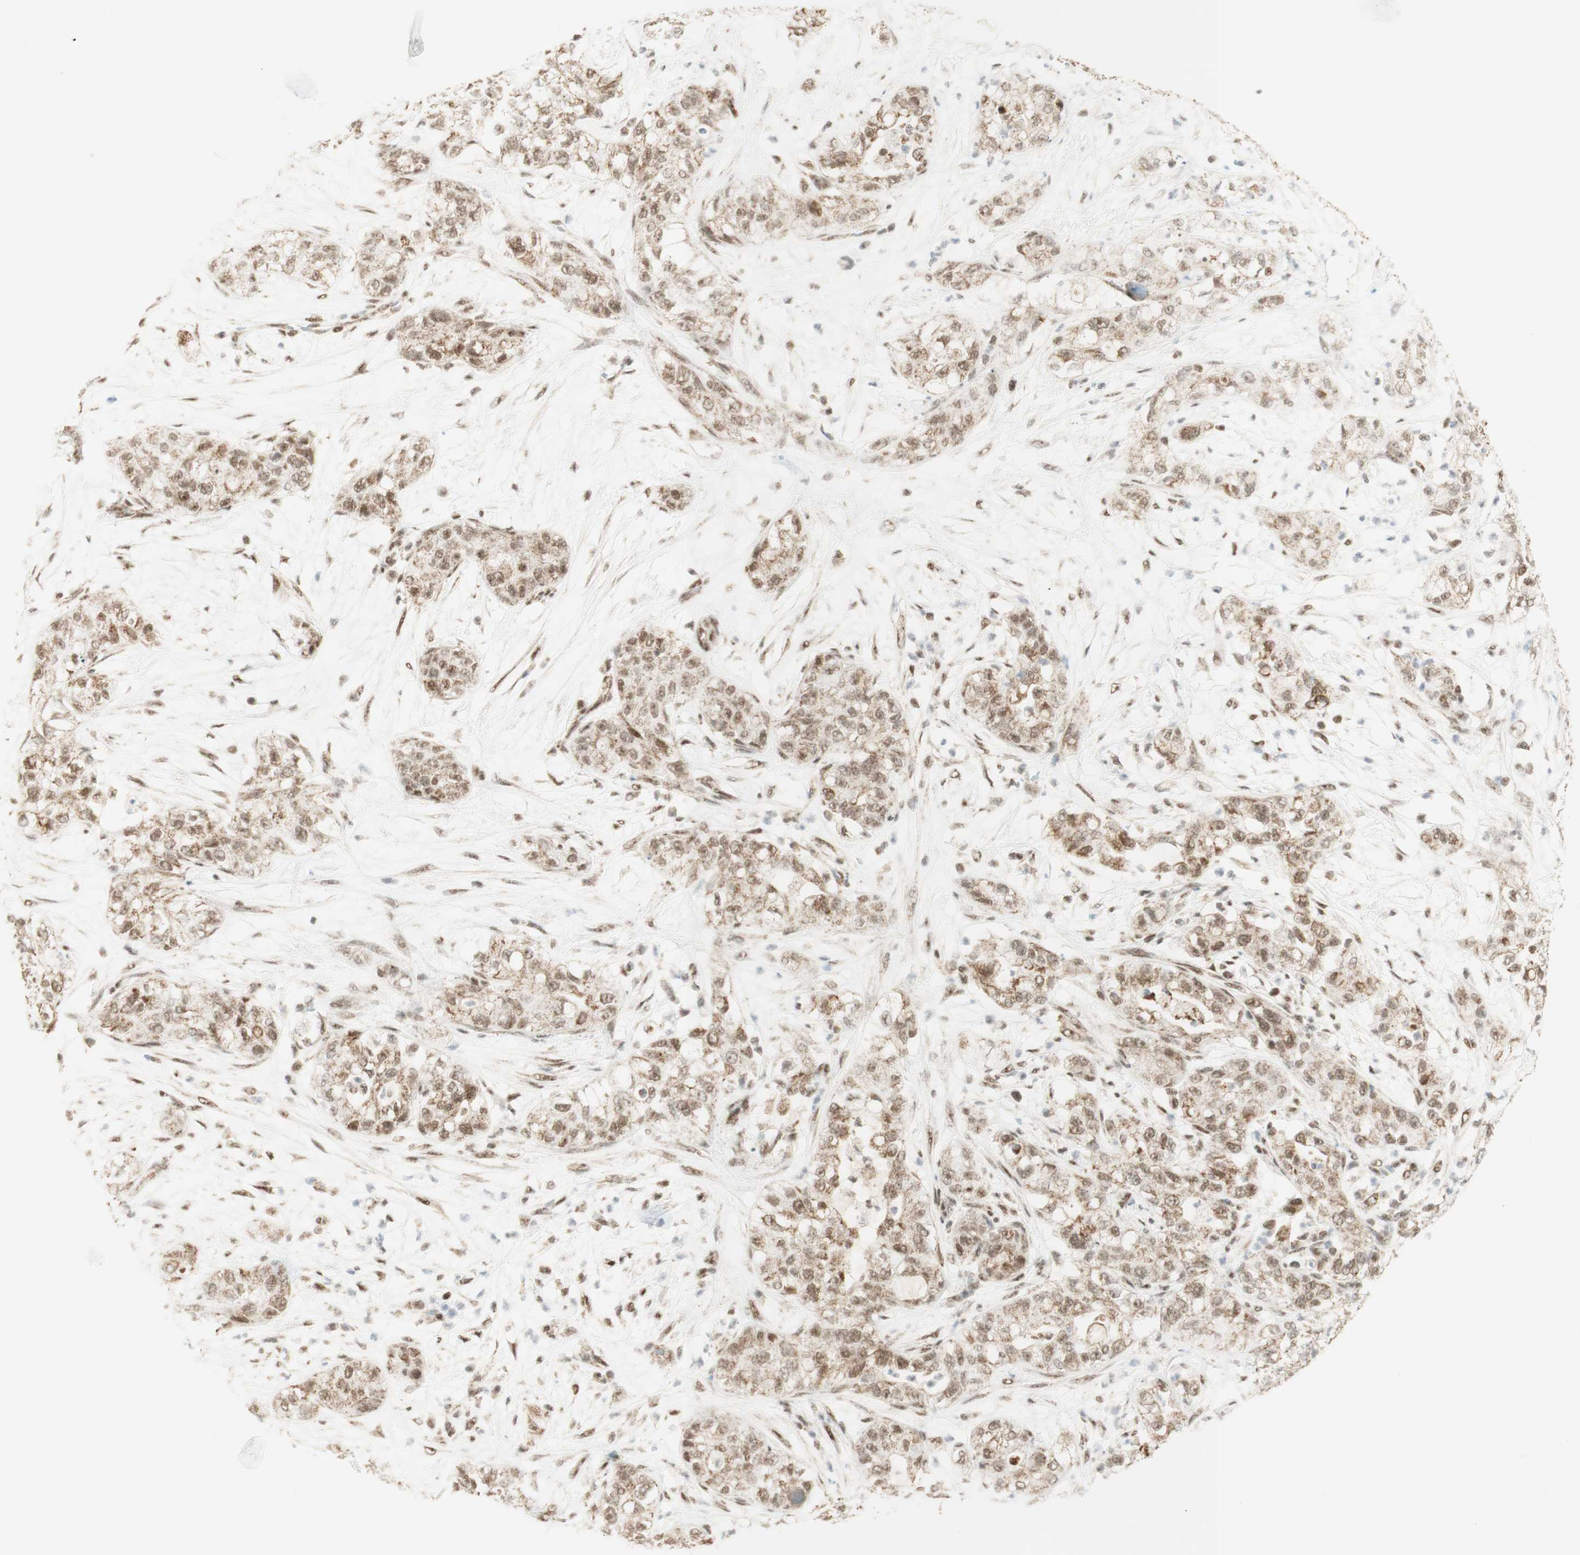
{"staining": {"intensity": "moderate", "quantity": ">75%", "location": "nuclear"}, "tissue": "pancreatic cancer", "cell_type": "Tumor cells", "image_type": "cancer", "snomed": [{"axis": "morphology", "description": "Adenocarcinoma, NOS"}, {"axis": "topography", "description": "Pancreas"}], "caption": "An image of pancreatic cancer (adenocarcinoma) stained for a protein displays moderate nuclear brown staining in tumor cells.", "gene": "ZNF782", "patient": {"sex": "female", "age": 78}}